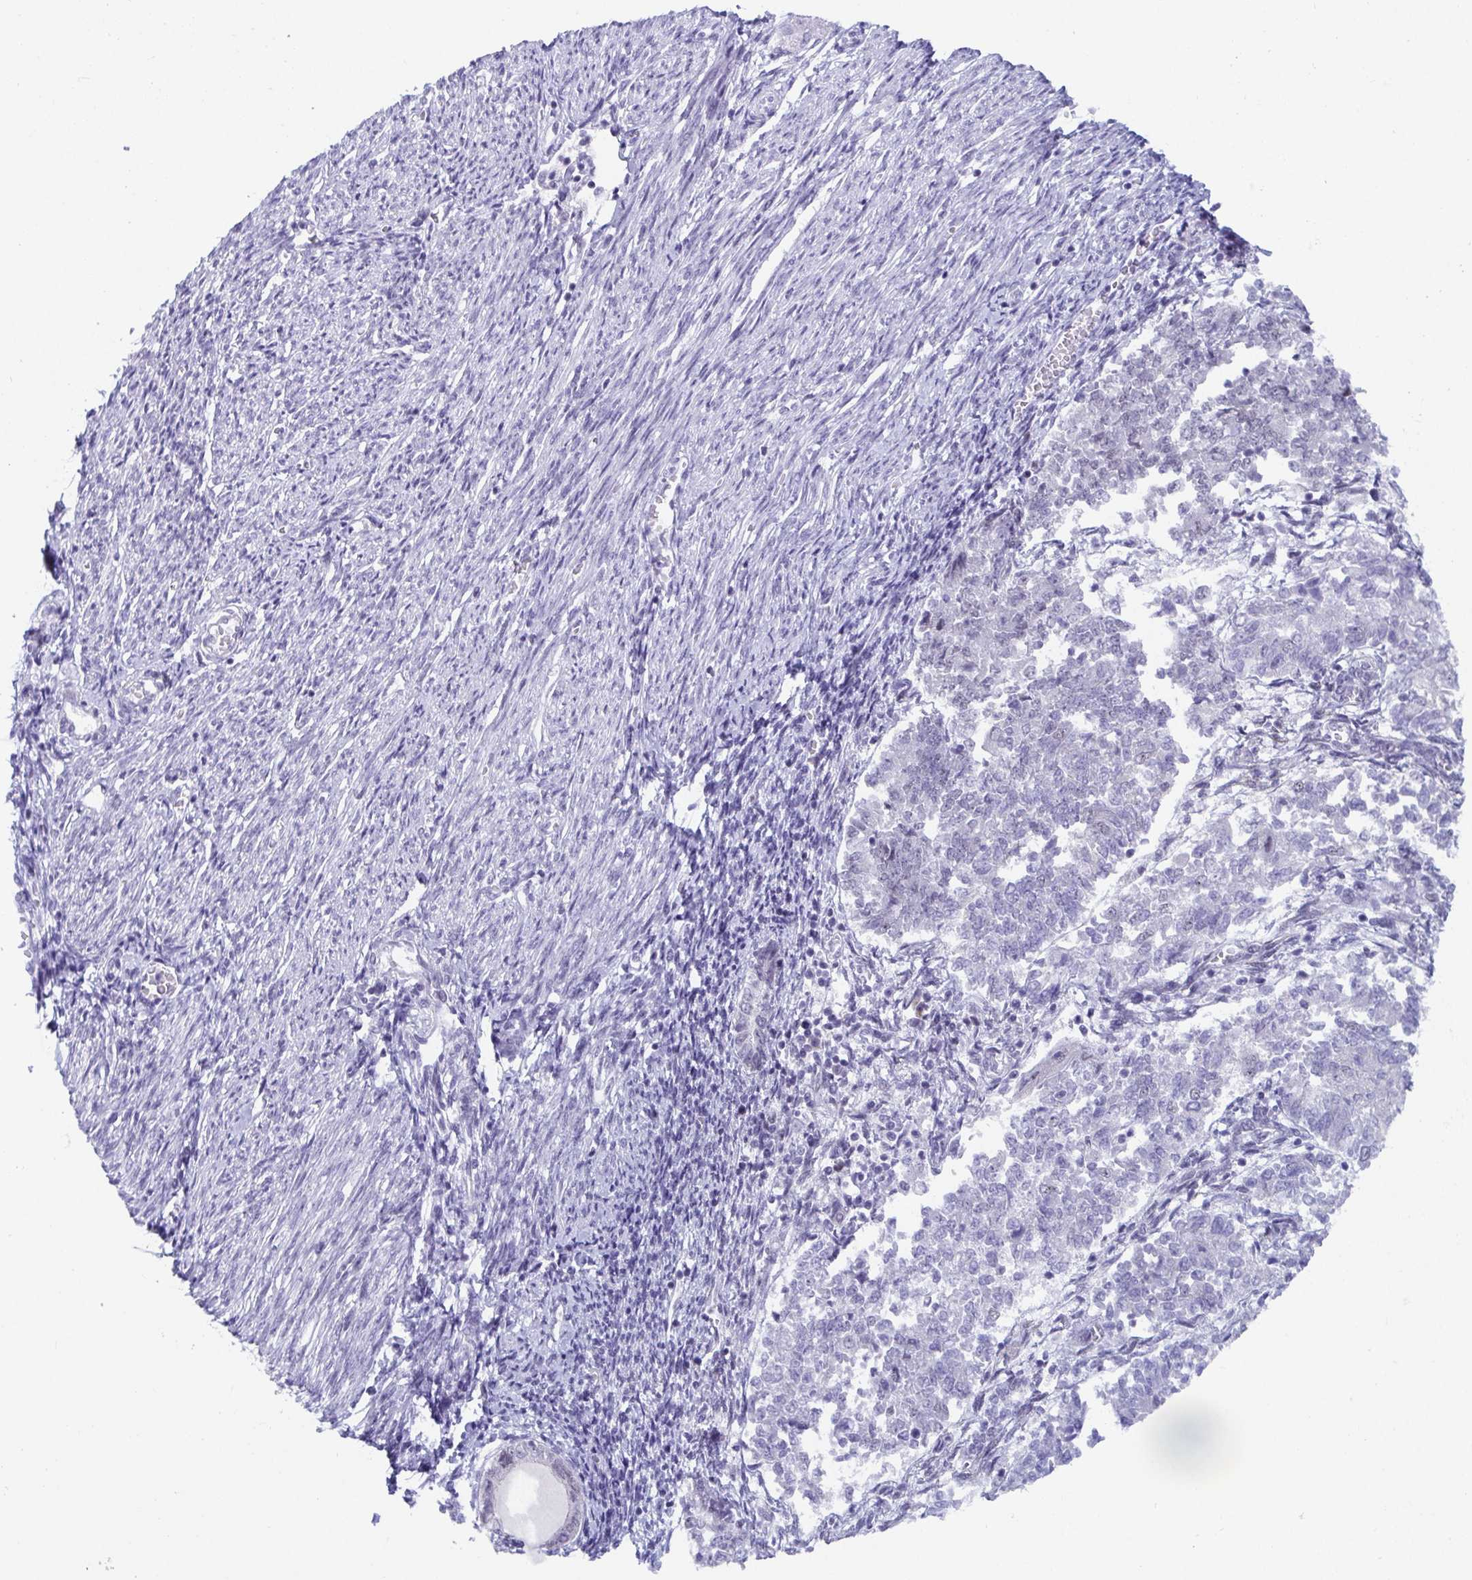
{"staining": {"intensity": "negative", "quantity": "none", "location": "none"}, "tissue": "endometrial cancer", "cell_type": "Tumor cells", "image_type": "cancer", "snomed": [{"axis": "morphology", "description": "Adenocarcinoma, NOS"}, {"axis": "topography", "description": "Endometrium"}], "caption": "Immunohistochemistry (IHC) micrograph of endometrial adenocarcinoma stained for a protein (brown), which shows no expression in tumor cells.", "gene": "WDR72", "patient": {"sex": "female", "age": 65}}